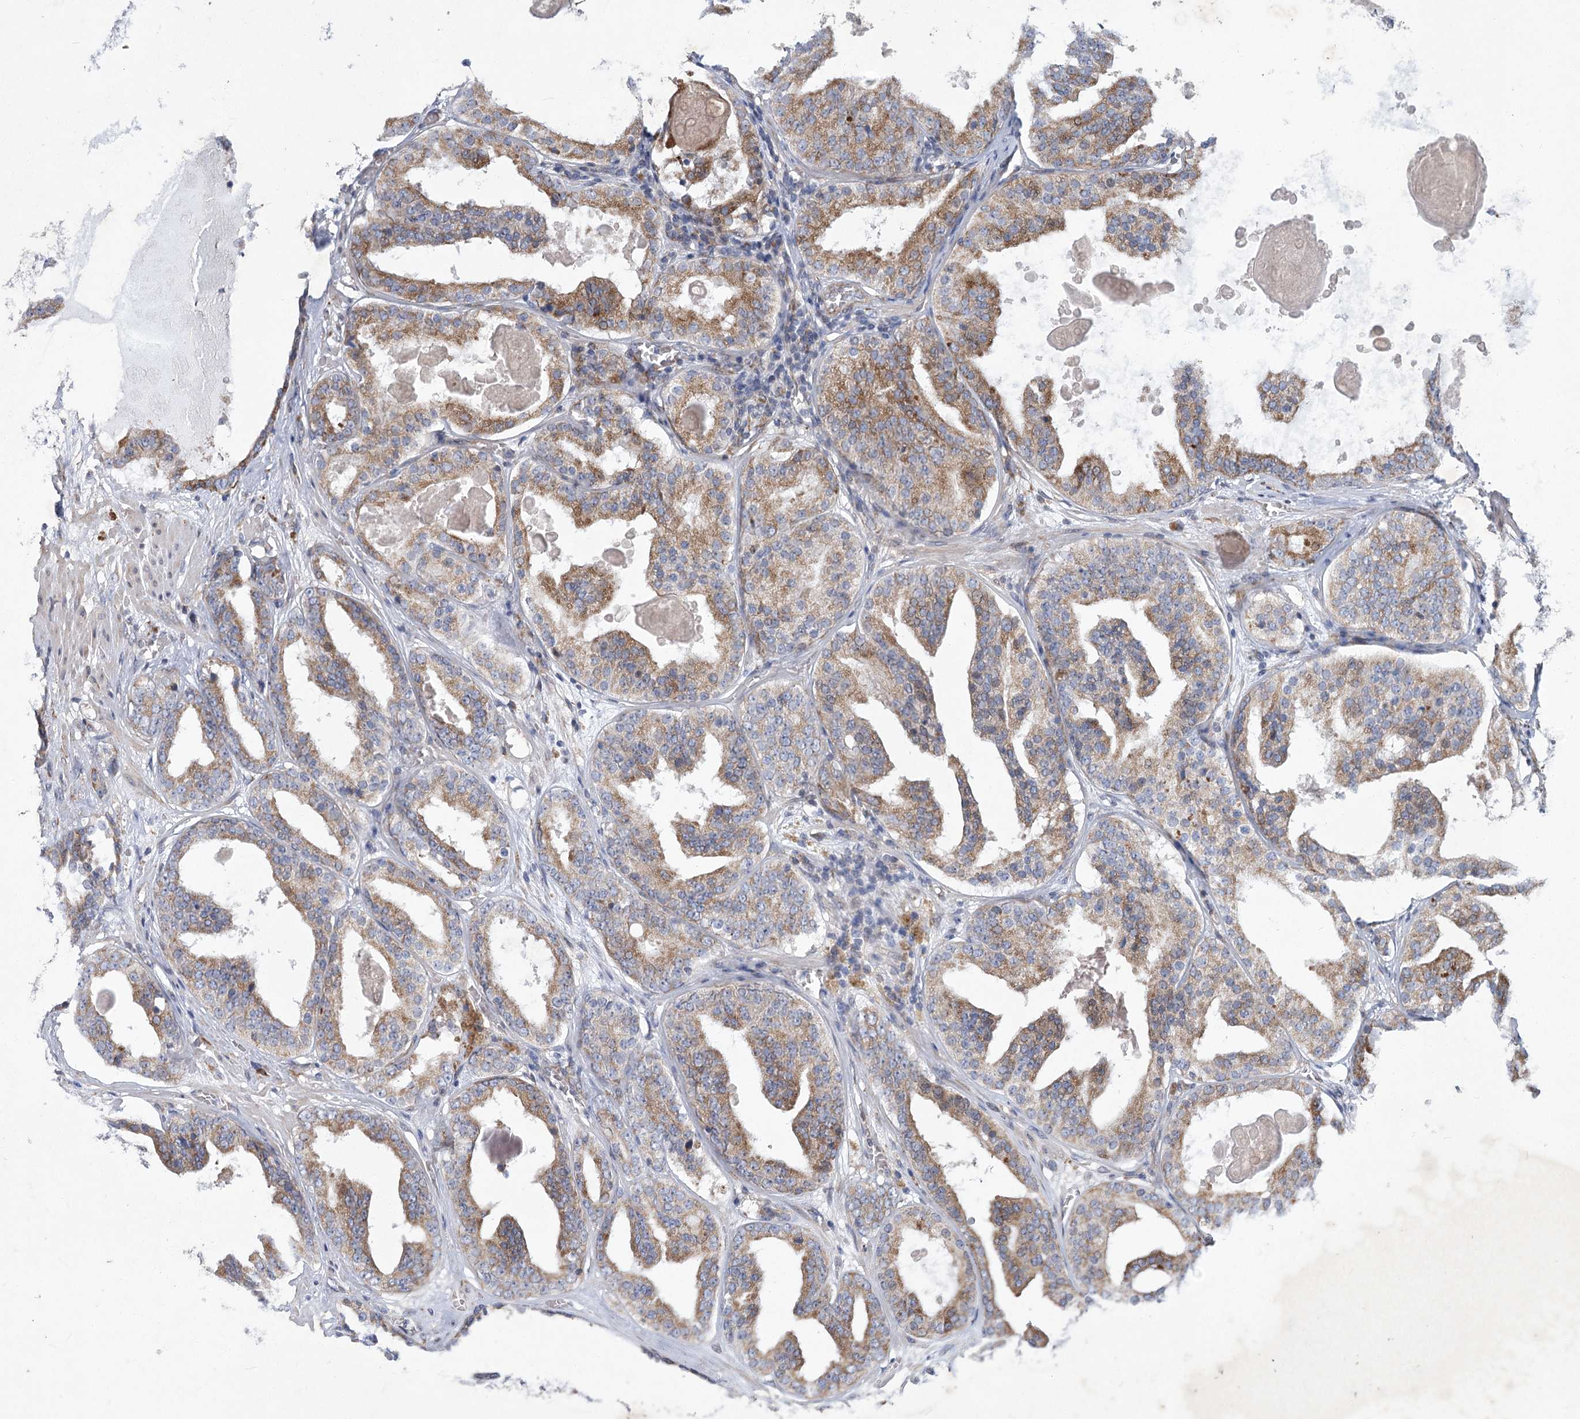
{"staining": {"intensity": "moderate", "quantity": ">75%", "location": "cytoplasmic/membranous"}, "tissue": "prostate cancer", "cell_type": "Tumor cells", "image_type": "cancer", "snomed": [{"axis": "morphology", "description": "Adenocarcinoma, High grade"}, {"axis": "topography", "description": "Prostate"}], "caption": "Human prostate adenocarcinoma (high-grade) stained with a brown dye displays moderate cytoplasmic/membranous positive staining in about >75% of tumor cells.", "gene": "GCNT4", "patient": {"sex": "male", "age": 57}}